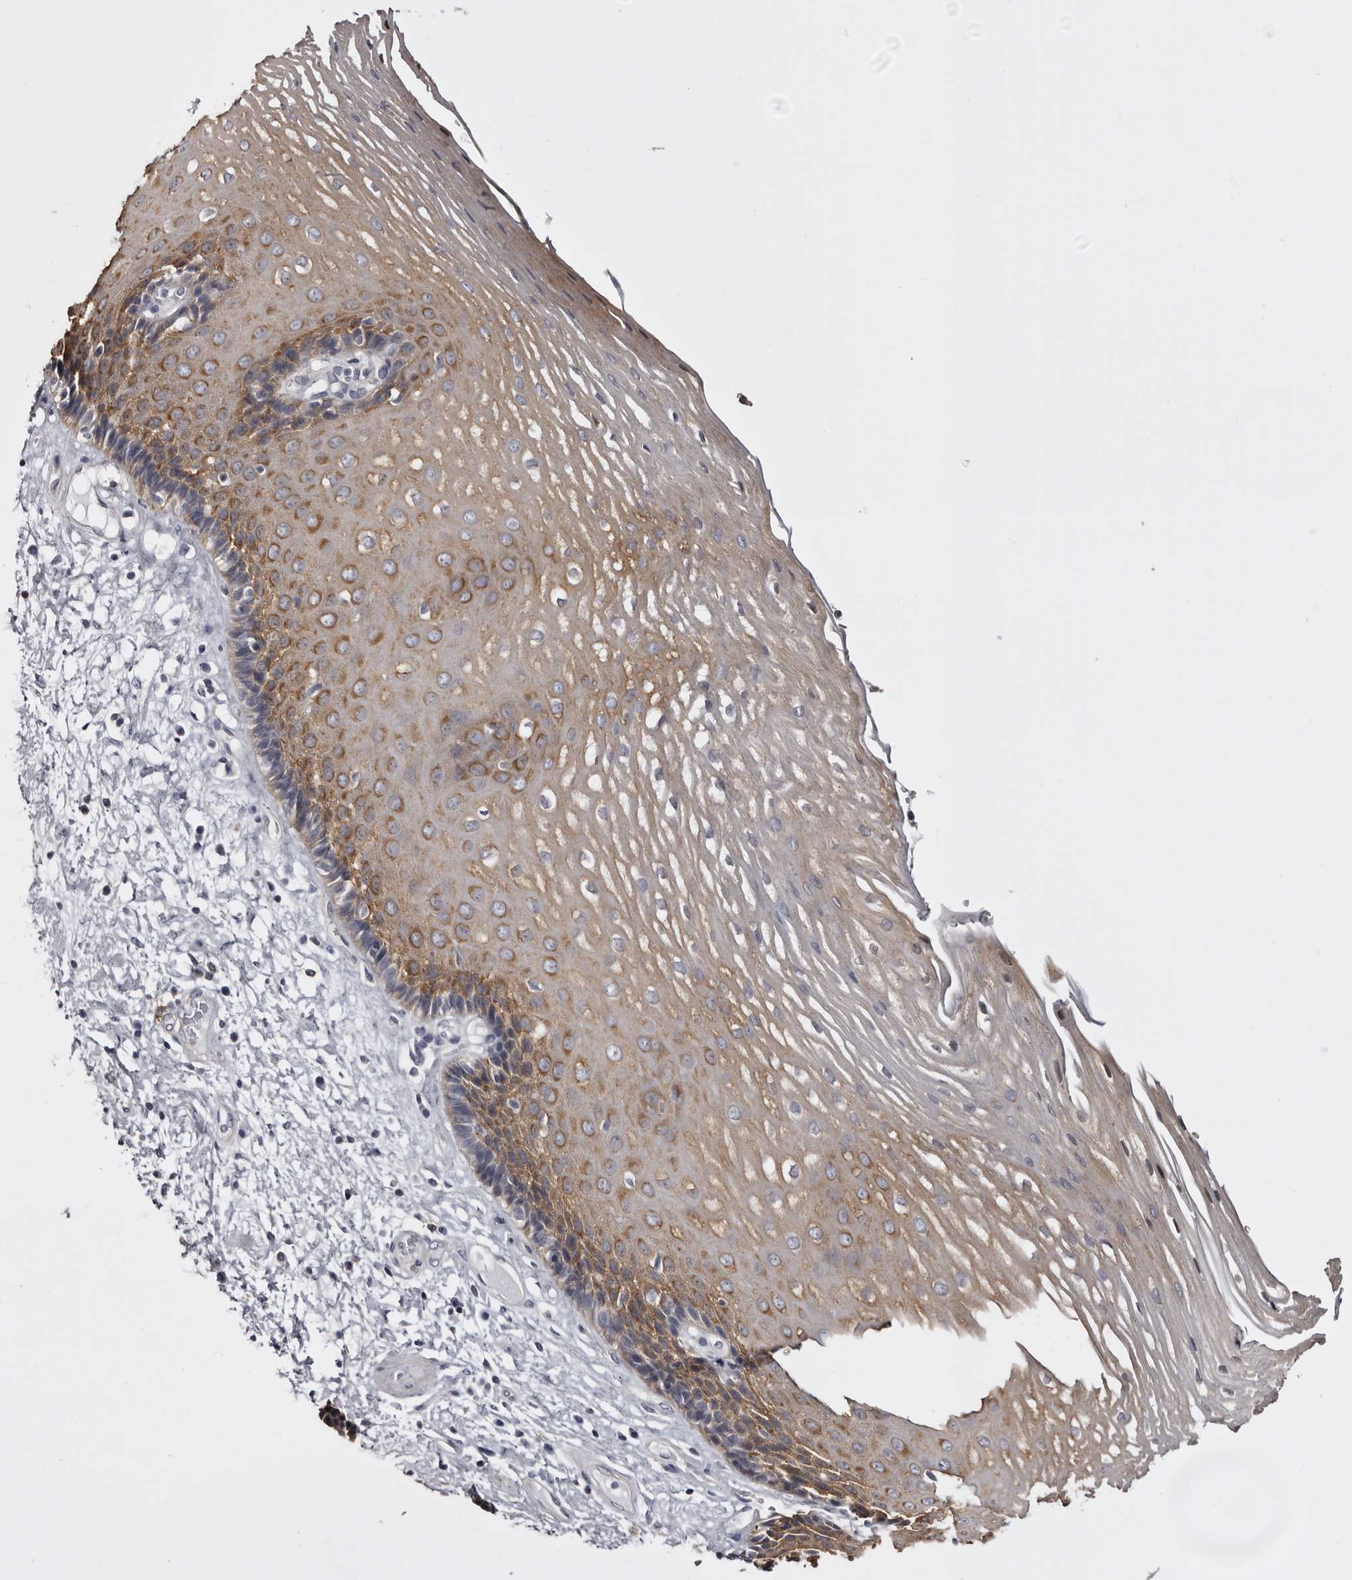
{"staining": {"intensity": "moderate", "quantity": "25%-75%", "location": "cytoplasmic/membranous"}, "tissue": "esophagus", "cell_type": "Squamous epithelial cells", "image_type": "normal", "snomed": [{"axis": "morphology", "description": "Normal tissue, NOS"}, {"axis": "morphology", "description": "Adenocarcinoma, NOS"}, {"axis": "topography", "description": "Esophagus"}], "caption": "Approximately 25%-75% of squamous epithelial cells in benign esophagus show moderate cytoplasmic/membranous protein staining as visualized by brown immunohistochemical staining.", "gene": "LAD1", "patient": {"sex": "male", "age": 62}}